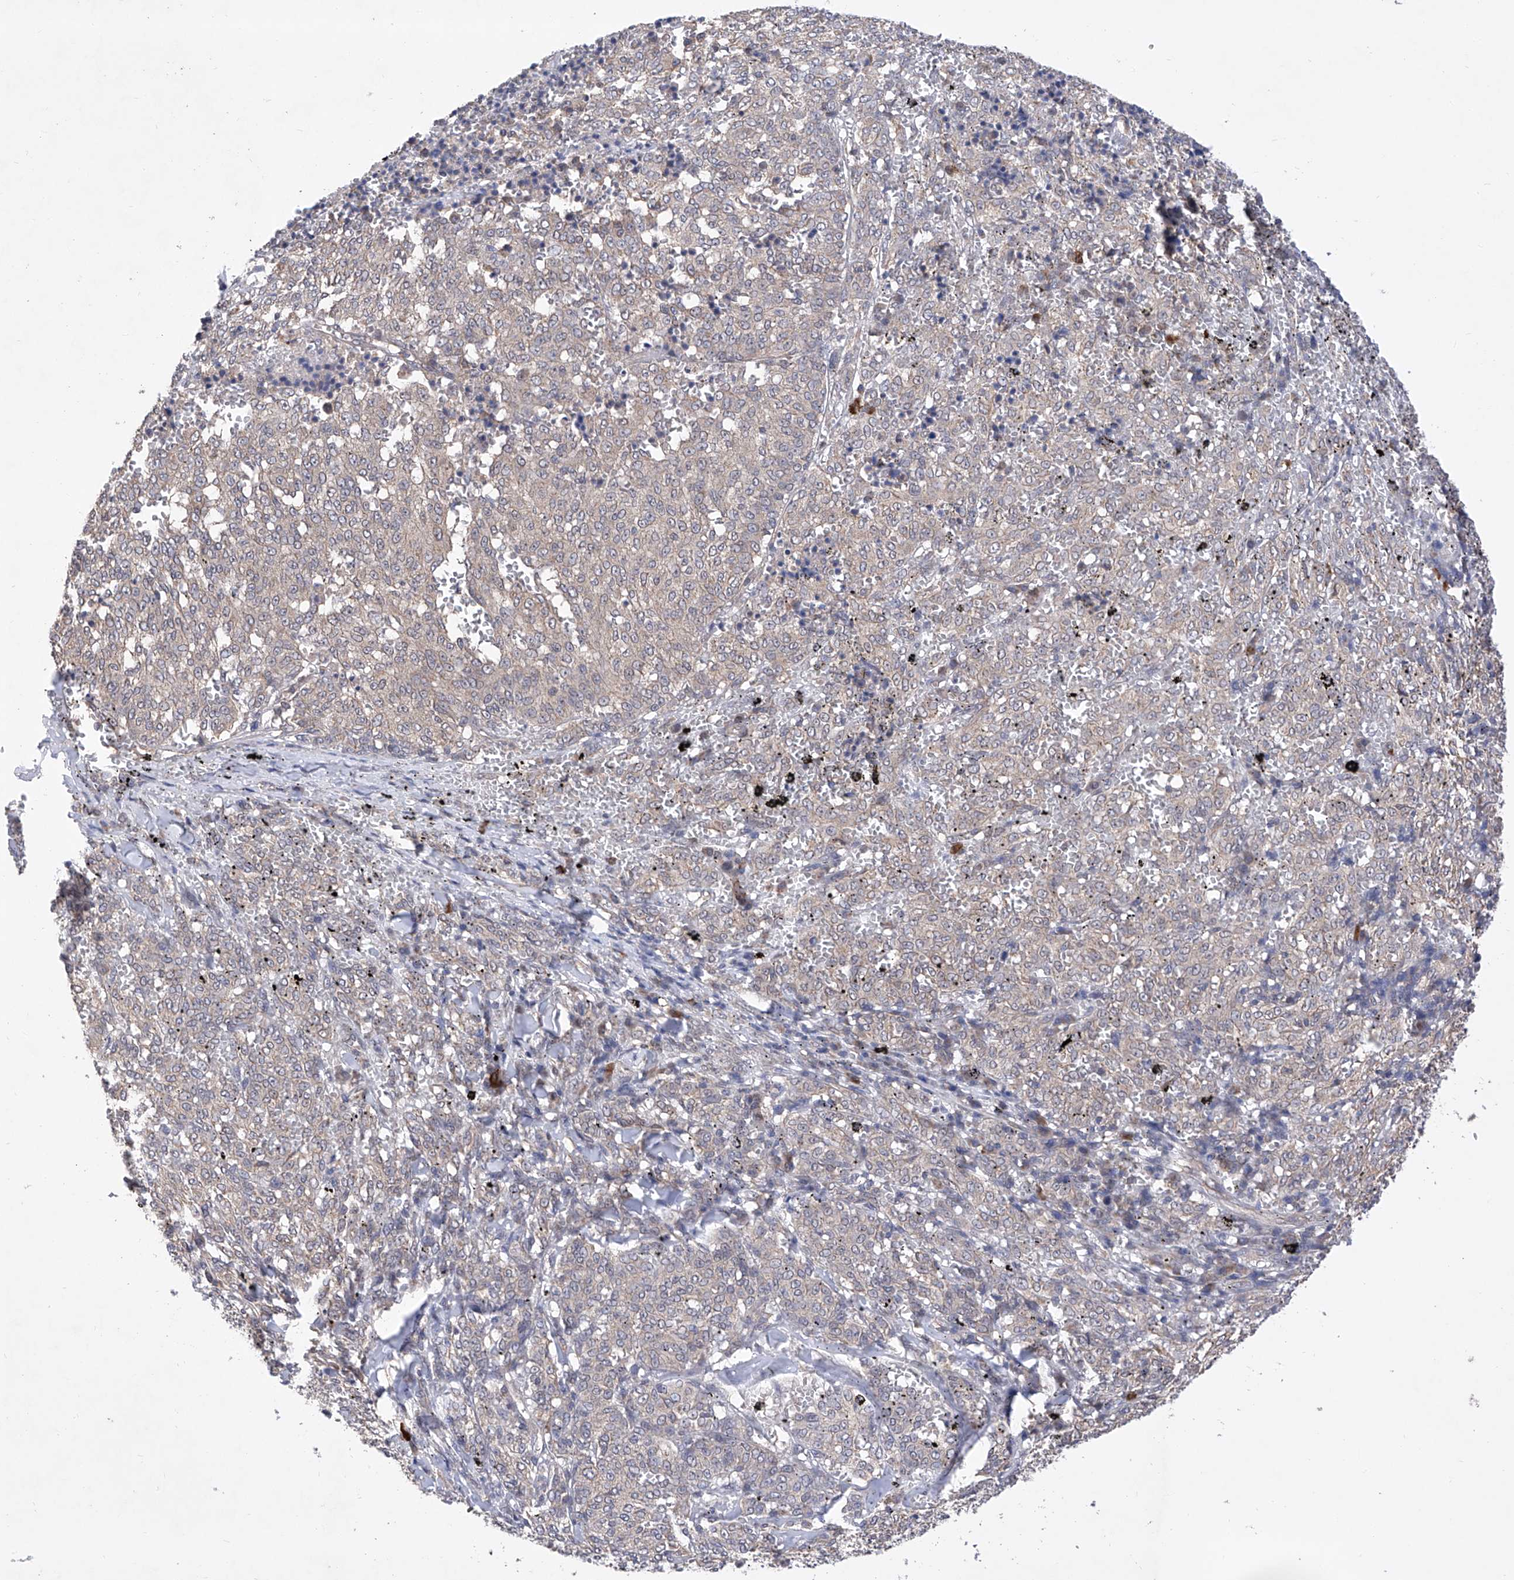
{"staining": {"intensity": "negative", "quantity": "none", "location": "none"}, "tissue": "melanoma", "cell_type": "Tumor cells", "image_type": "cancer", "snomed": [{"axis": "morphology", "description": "Malignant melanoma, NOS"}, {"axis": "topography", "description": "Skin"}], "caption": "DAB immunohistochemical staining of human melanoma demonstrates no significant staining in tumor cells. The staining was performed using DAB to visualize the protein expression in brown, while the nuclei were stained in blue with hematoxylin (Magnification: 20x).", "gene": "USP45", "patient": {"sex": "female", "age": 72}}